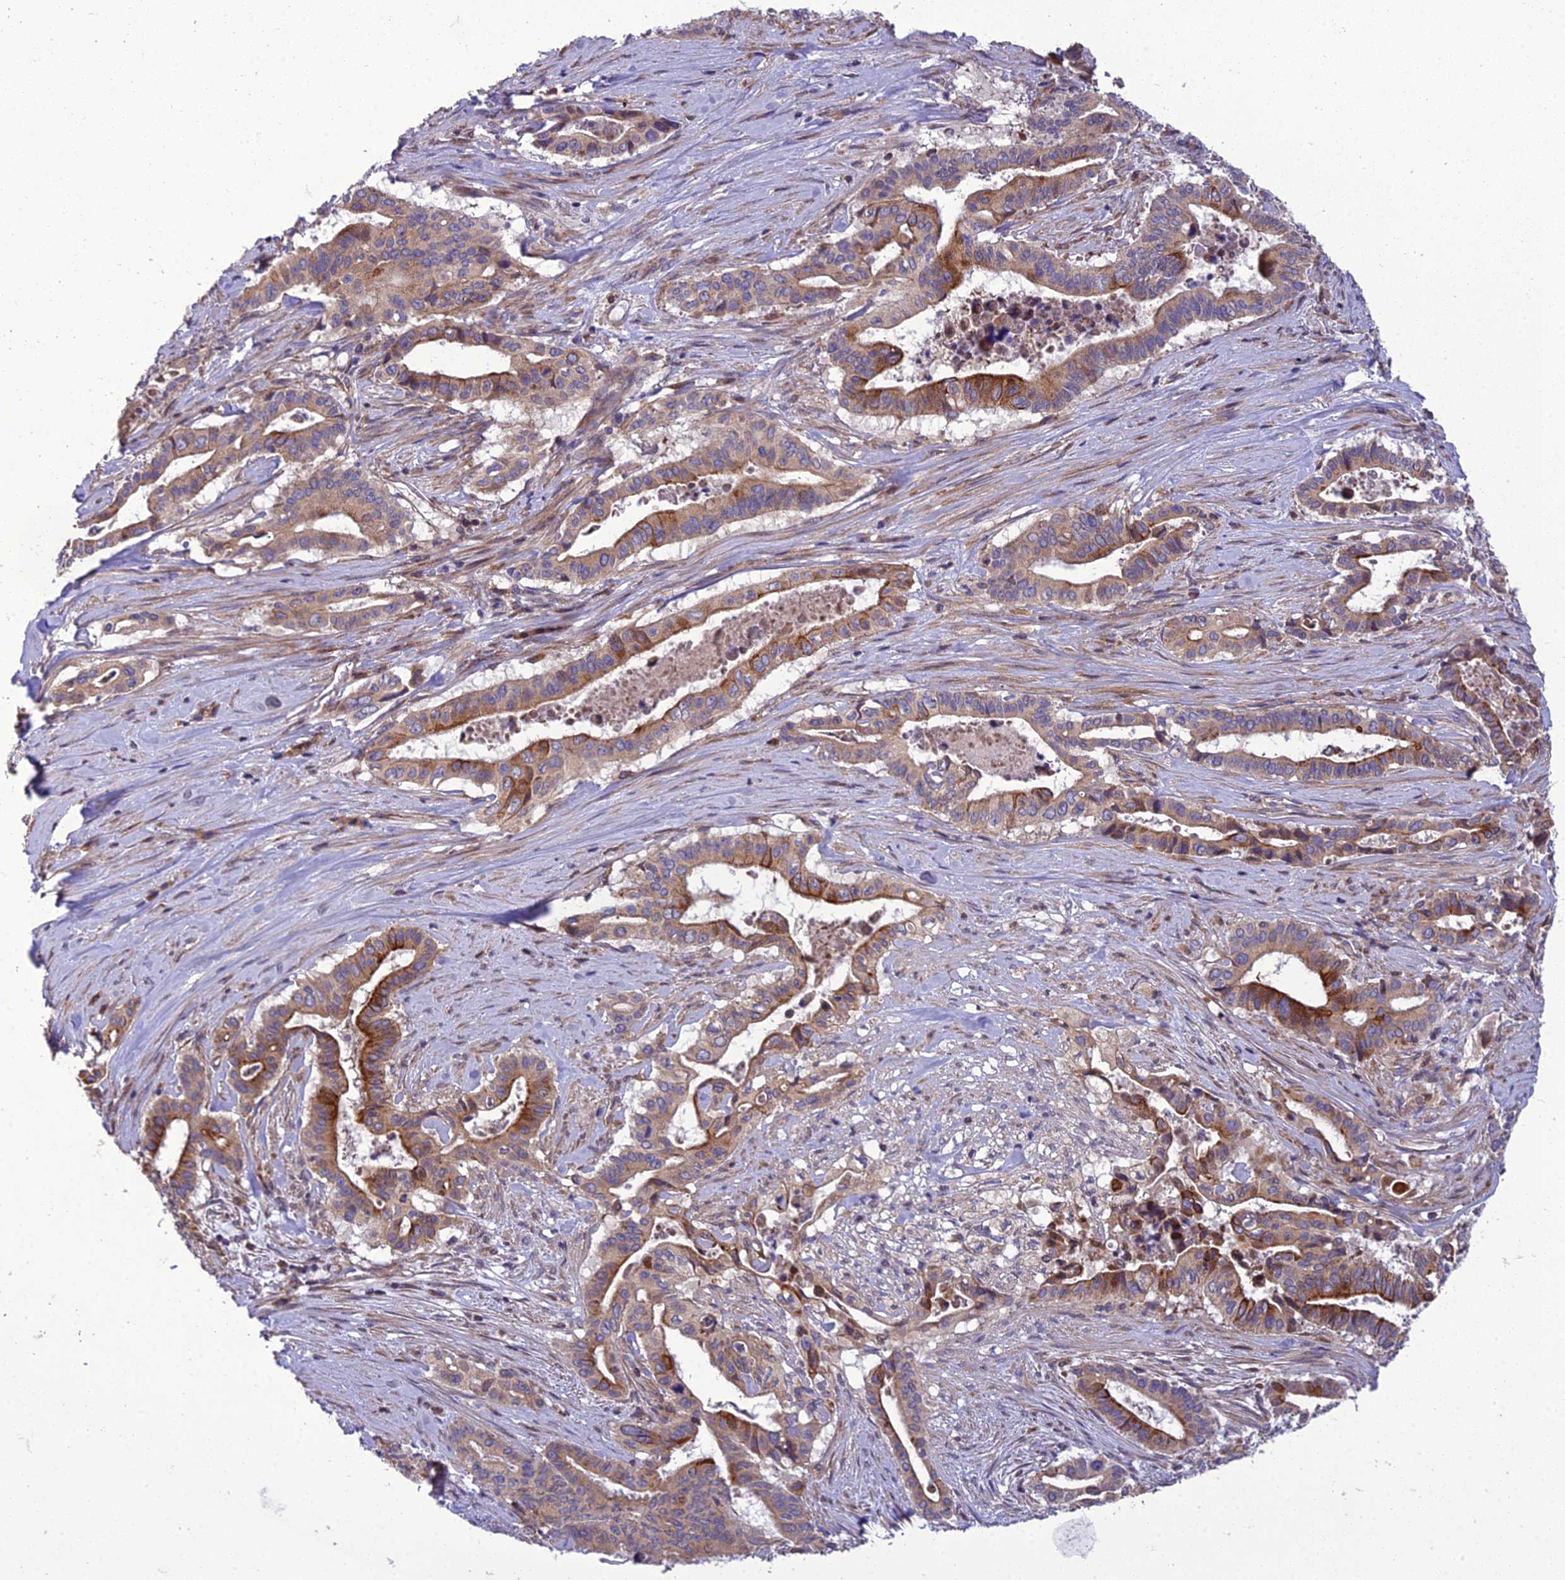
{"staining": {"intensity": "moderate", "quantity": ">75%", "location": "cytoplasmic/membranous"}, "tissue": "pancreatic cancer", "cell_type": "Tumor cells", "image_type": "cancer", "snomed": [{"axis": "morphology", "description": "Adenocarcinoma, NOS"}, {"axis": "topography", "description": "Pancreas"}], "caption": "About >75% of tumor cells in adenocarcinoma (pancreatic) demonstrate moderate cytoplasmic/membranous protein positivity as visualized by brown immunohistochemical staining.", "gene": "GIMAP1", "patient": {"sex": "female", "age": 77}}